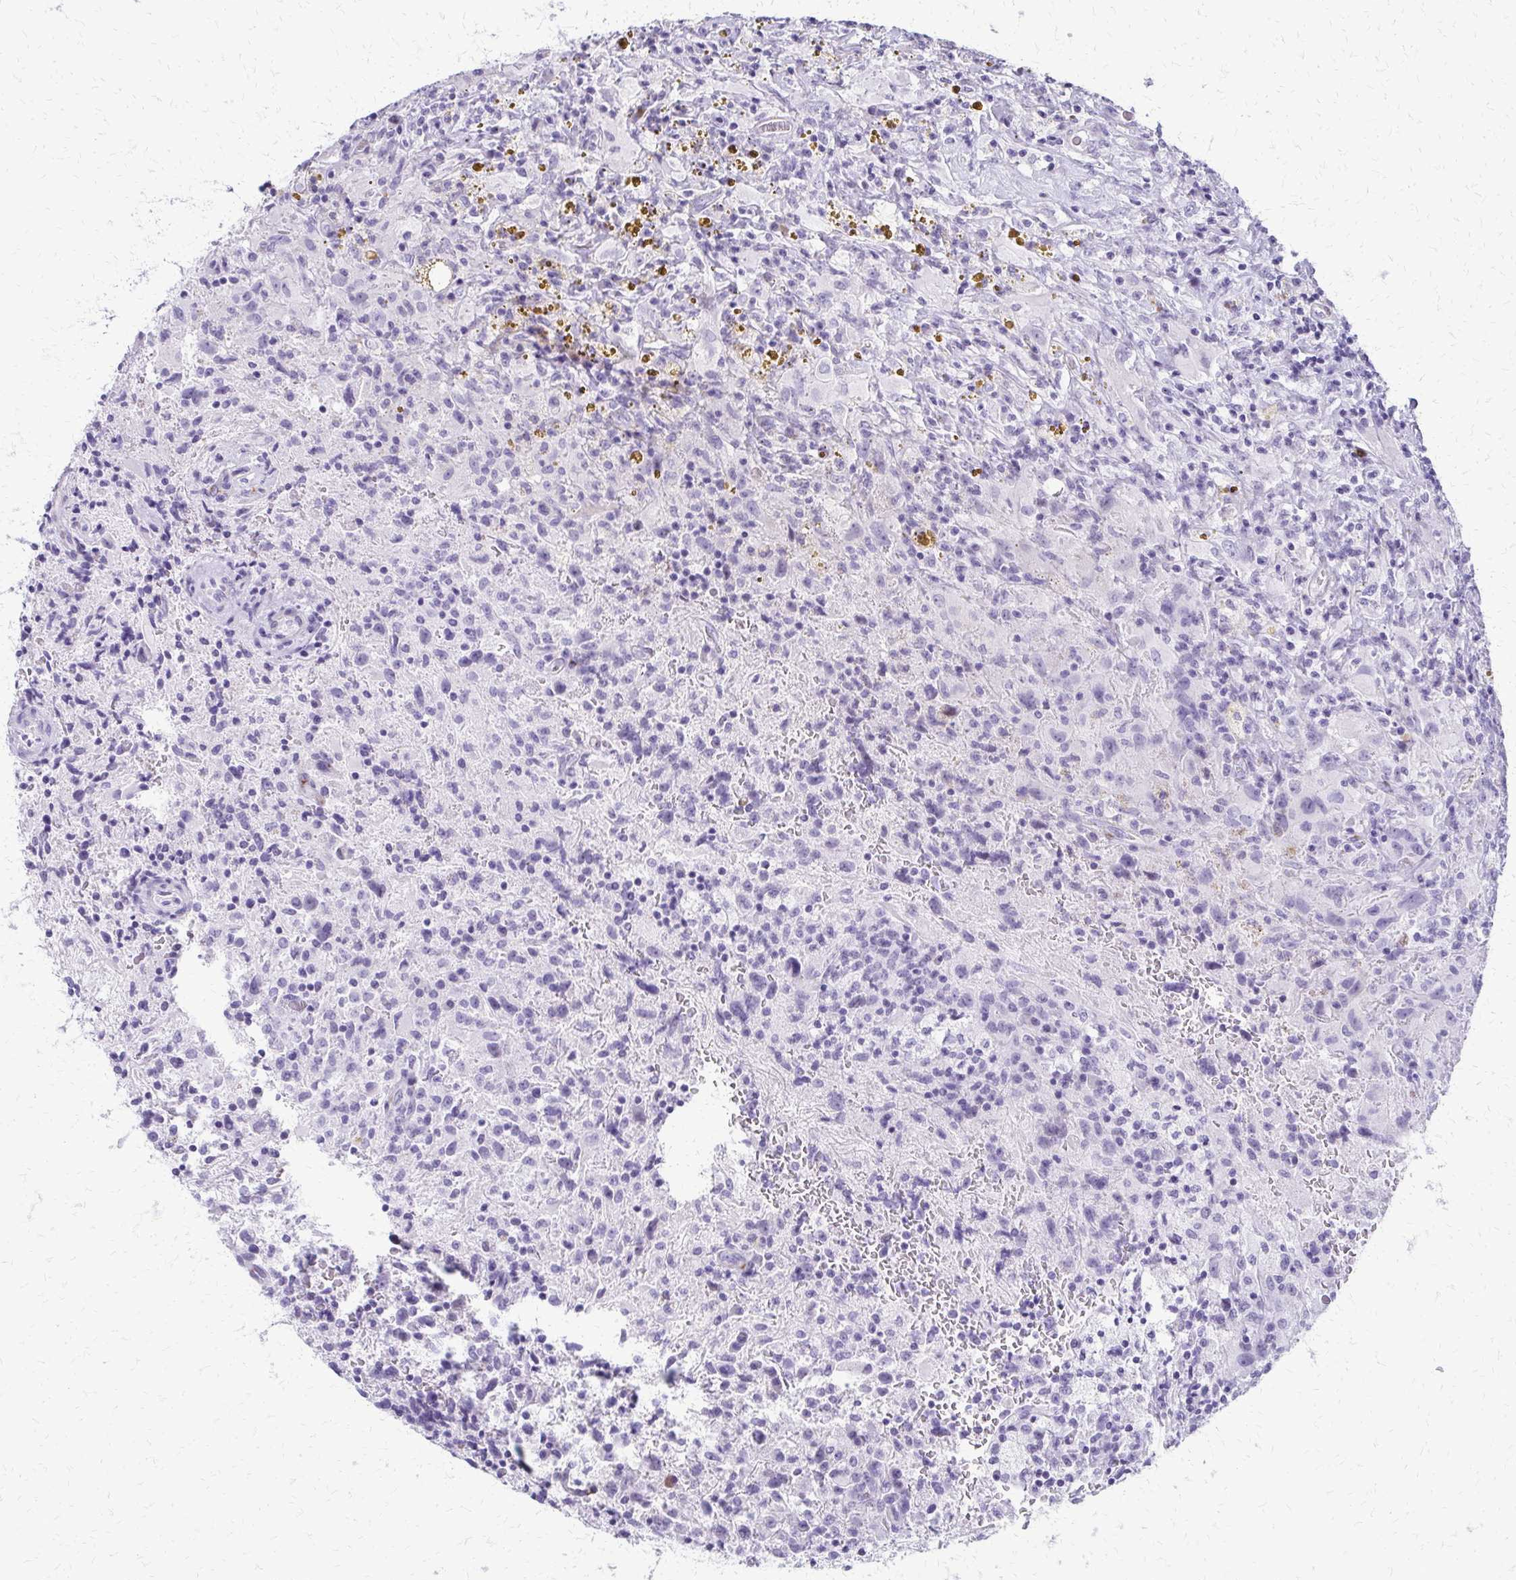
{"staining": {"intensity": "negative", "quantity": "none", "location": "none"}, "tissue": "glioma", "cell_type": "Tumor cells", "image_type": "cancer", "snomed": [{"axis": "morphology", "description": "Glioma, malignant, High grade"}, {"axis": "topography", "description": "Brain"}], "caption": "Image shows no protein expression in tumor cells of glioma tissue. Brightfield microscopy of IHC stained with DAB (3,3'-diaminobenzidine) (brown) and hematoxylin (blue), captured at high magnification.", "gene": "FAM162B", "patient": {"sex": "male", "age": 68}}